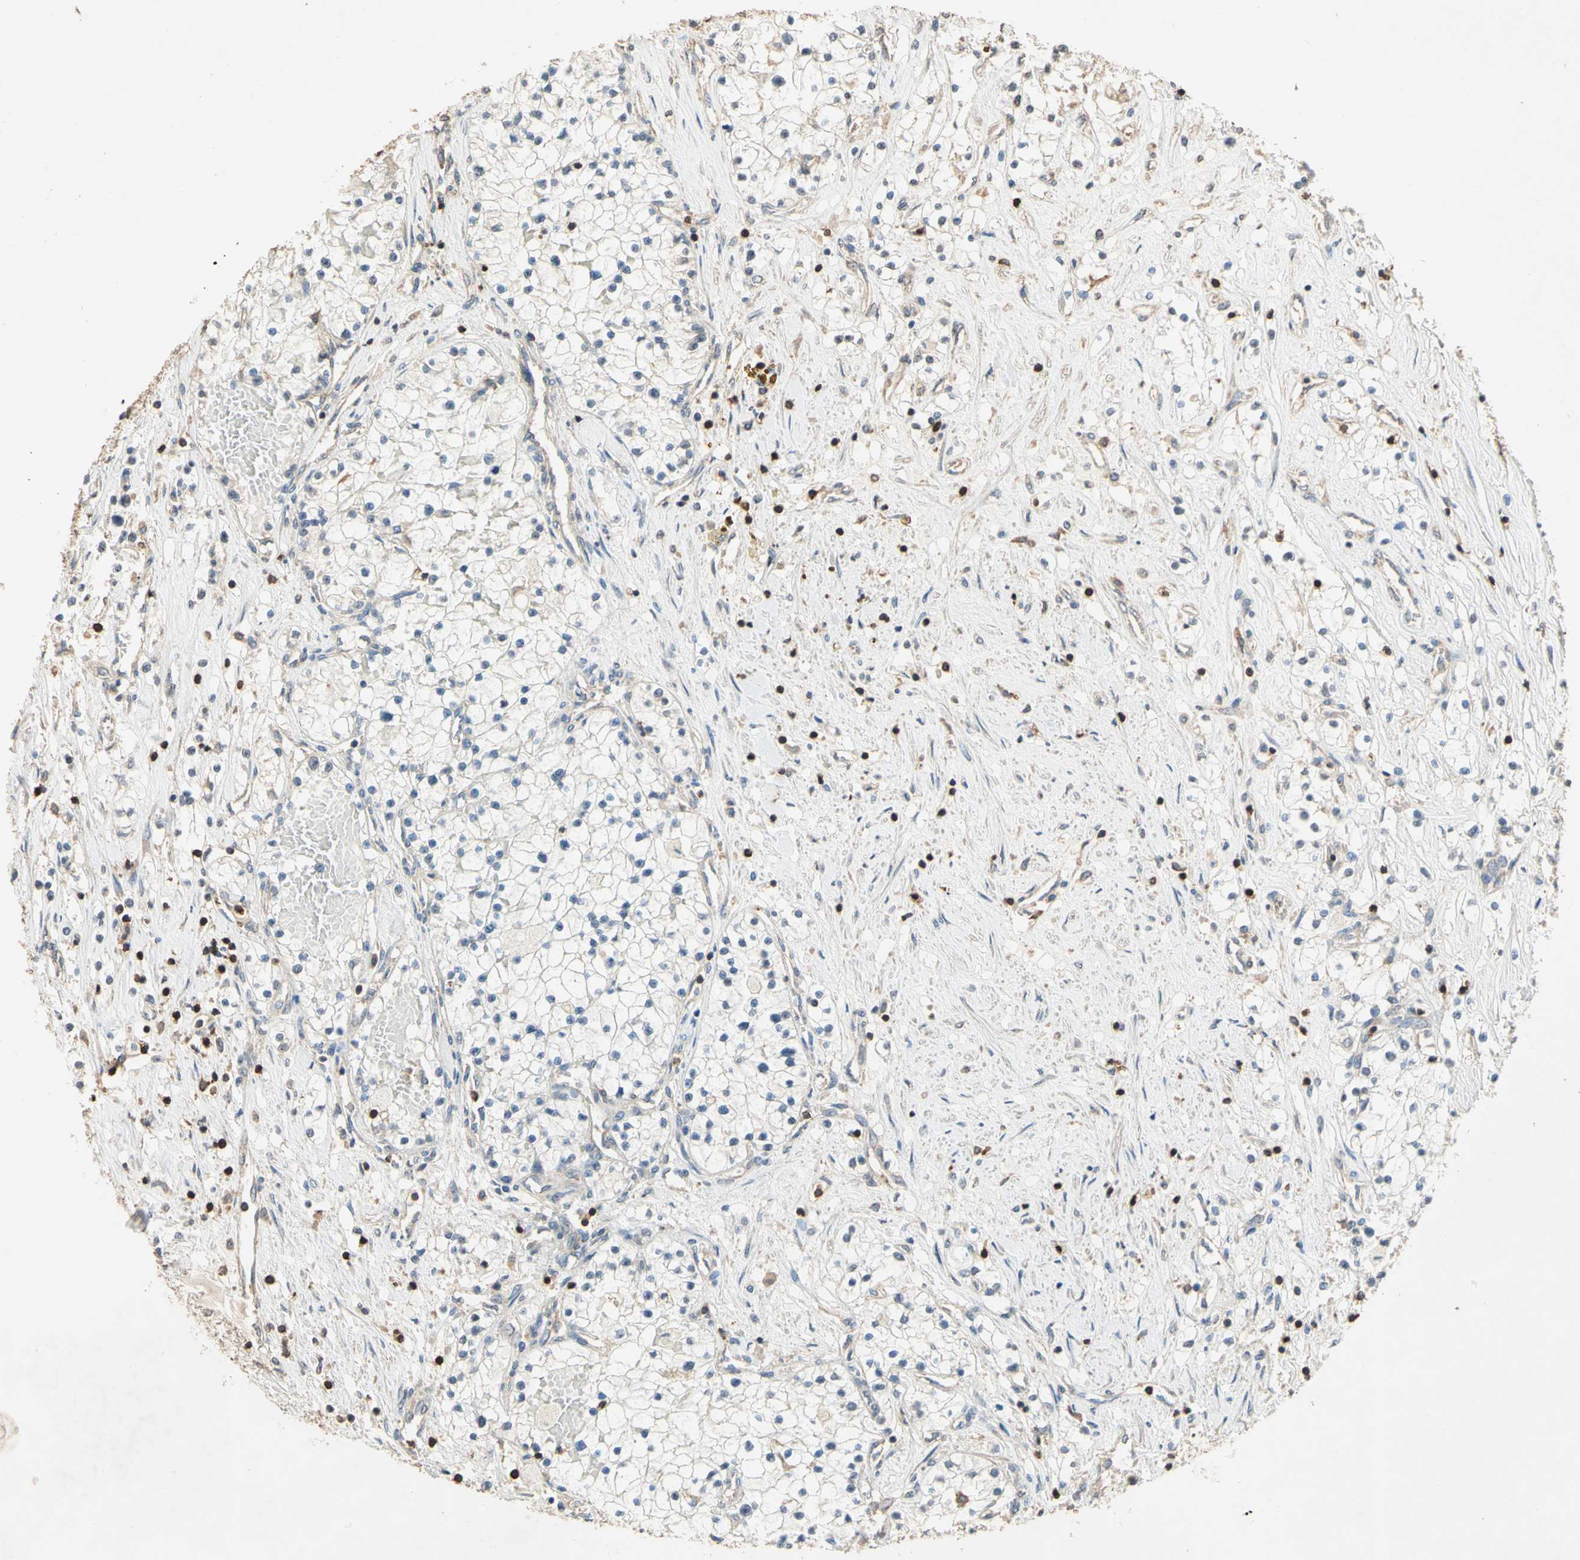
{"staining": {"intensity": "weak", "quantity": "<25%", "location": "cytoplasmic/membranous"}, "tissue": "renal cancer", "cell_type": "Tumor cells", "image_type": "cancer", "snomed": [{"axis": "morphology", "description": "Adenocarcinoma, NOS"}, {"axis": "topography", "description": "Kidney"}], "caption": "Protein analysis of renal adenocarcinoma reveals no significant expression in tumor cells.", "gene": "MAP3K10", "patient": {"sex": "male", "age": 68}}